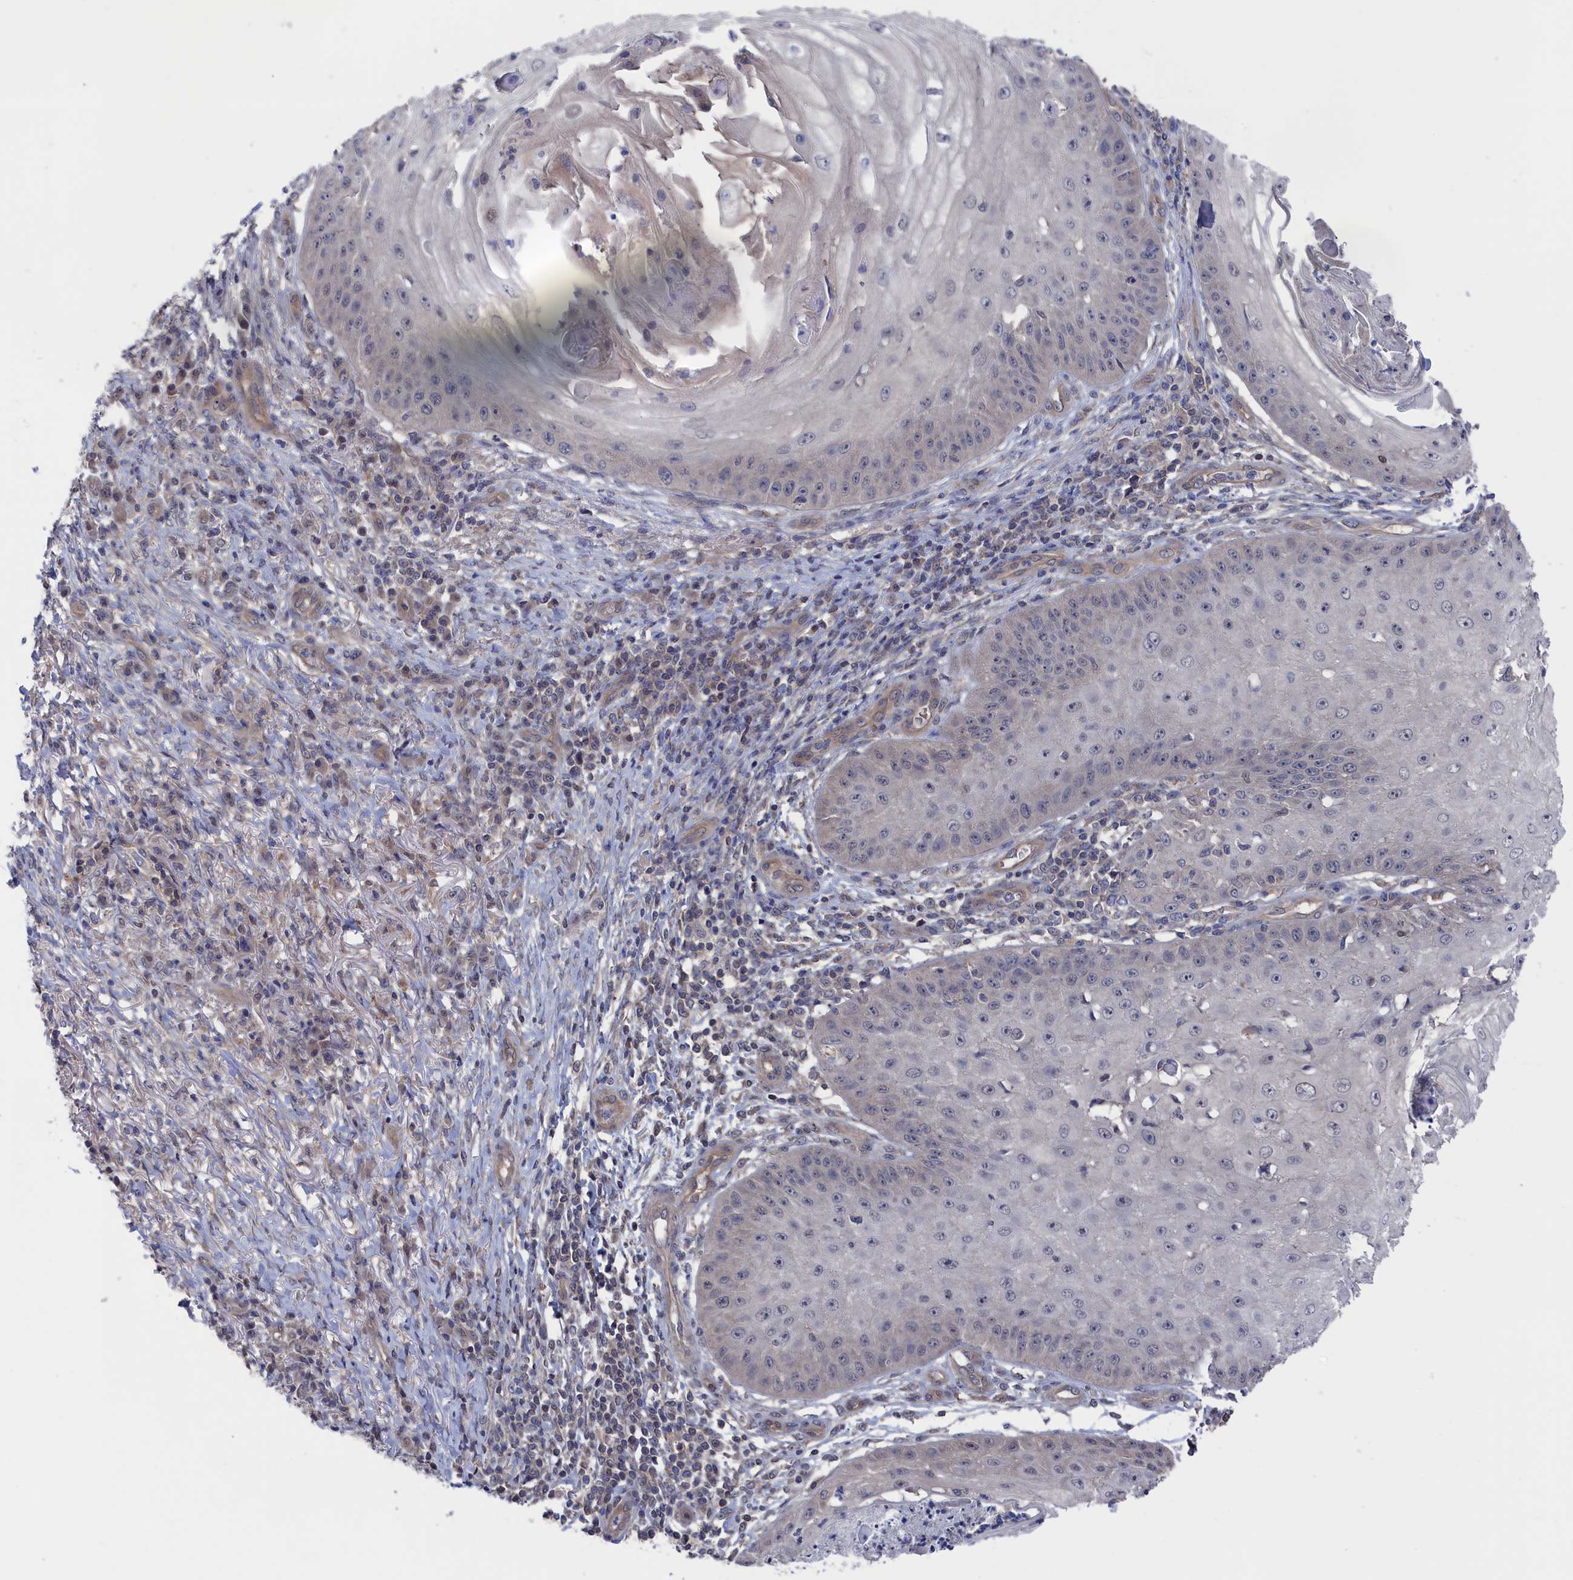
{"staining": {"intensity": "negative", "quantity": "none", "location": "none"}, "tissue": "skin cancer", "cell_type": "Tumor cells", "image_type": "cancer", "snomed": [{"axis": "morphology", "description": "Squamous cell carcinoma, NOS"}, {"axis": "topography", "description": "Skin"}], "caption": "IHC of human skin cancer exhibits no positivity in tumor cells. The staining was performed using DAB to visualize the protein expression in brown, while the nuclei were stained in blue with hematoxylin (Magnification: 20x).", "gene": "NUTF2", "patient": {"sex": "male", "age": 70}}